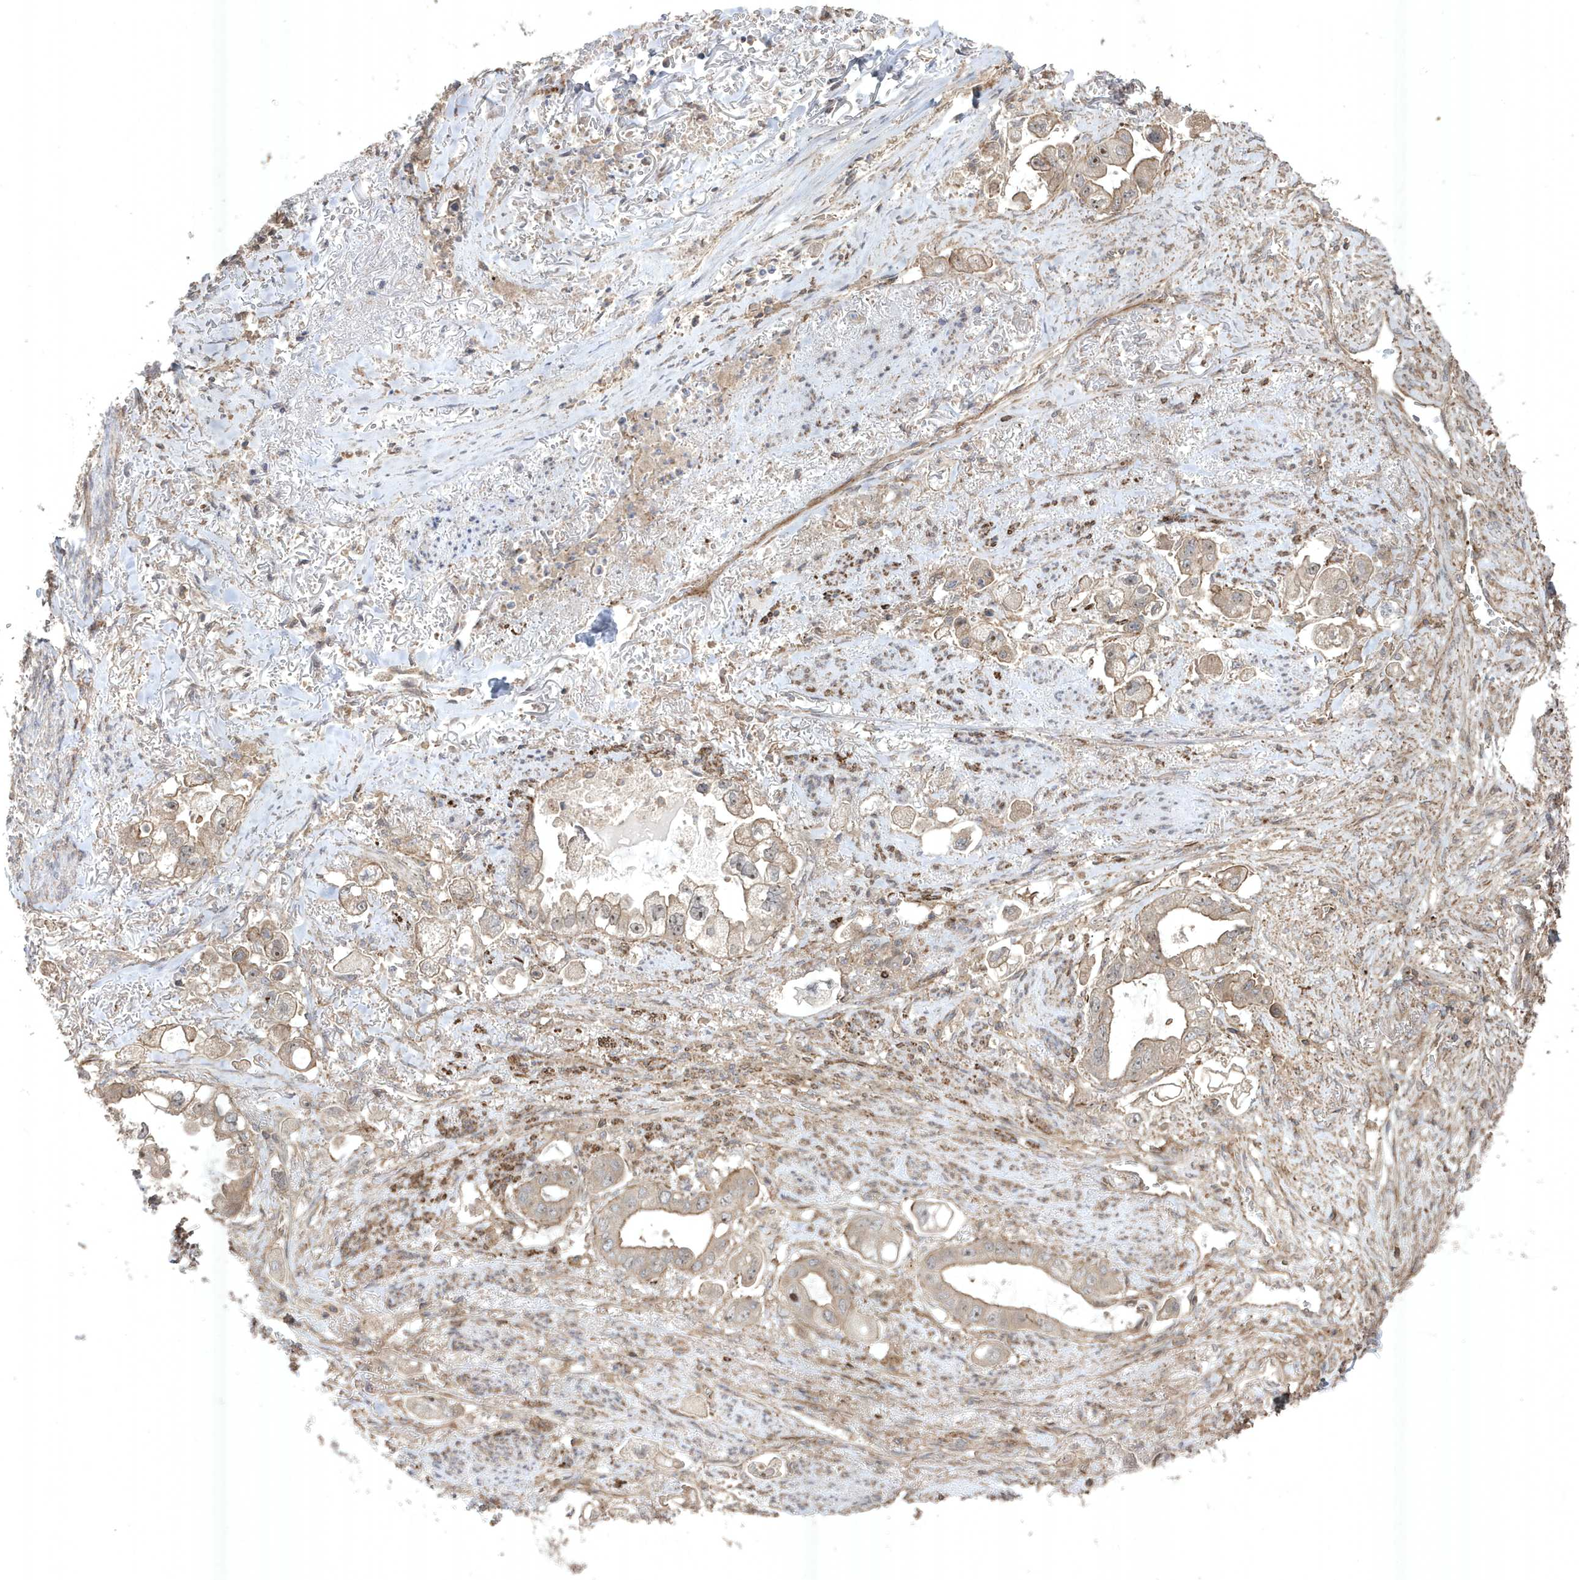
{"staining": {"intensity": "moderate", "quantity": "<25%", "location": "cytoplasmic/membranous"}, "tissue": "stomach cancer", "cell_type": "Tumor cells", "image_type": "cancer", "snomed": [{"axis": "morphology", "description": "Adenocarcinoma, NOS"}, {"axis": "topography", "description": "Stomach"}], "caption": "Adenocarcinoma (stomach) stained with a protein marker reveals moderate staining in tumor cells.", "gene": "CETN3", "patient": {"sex": "male", "age": 62}}